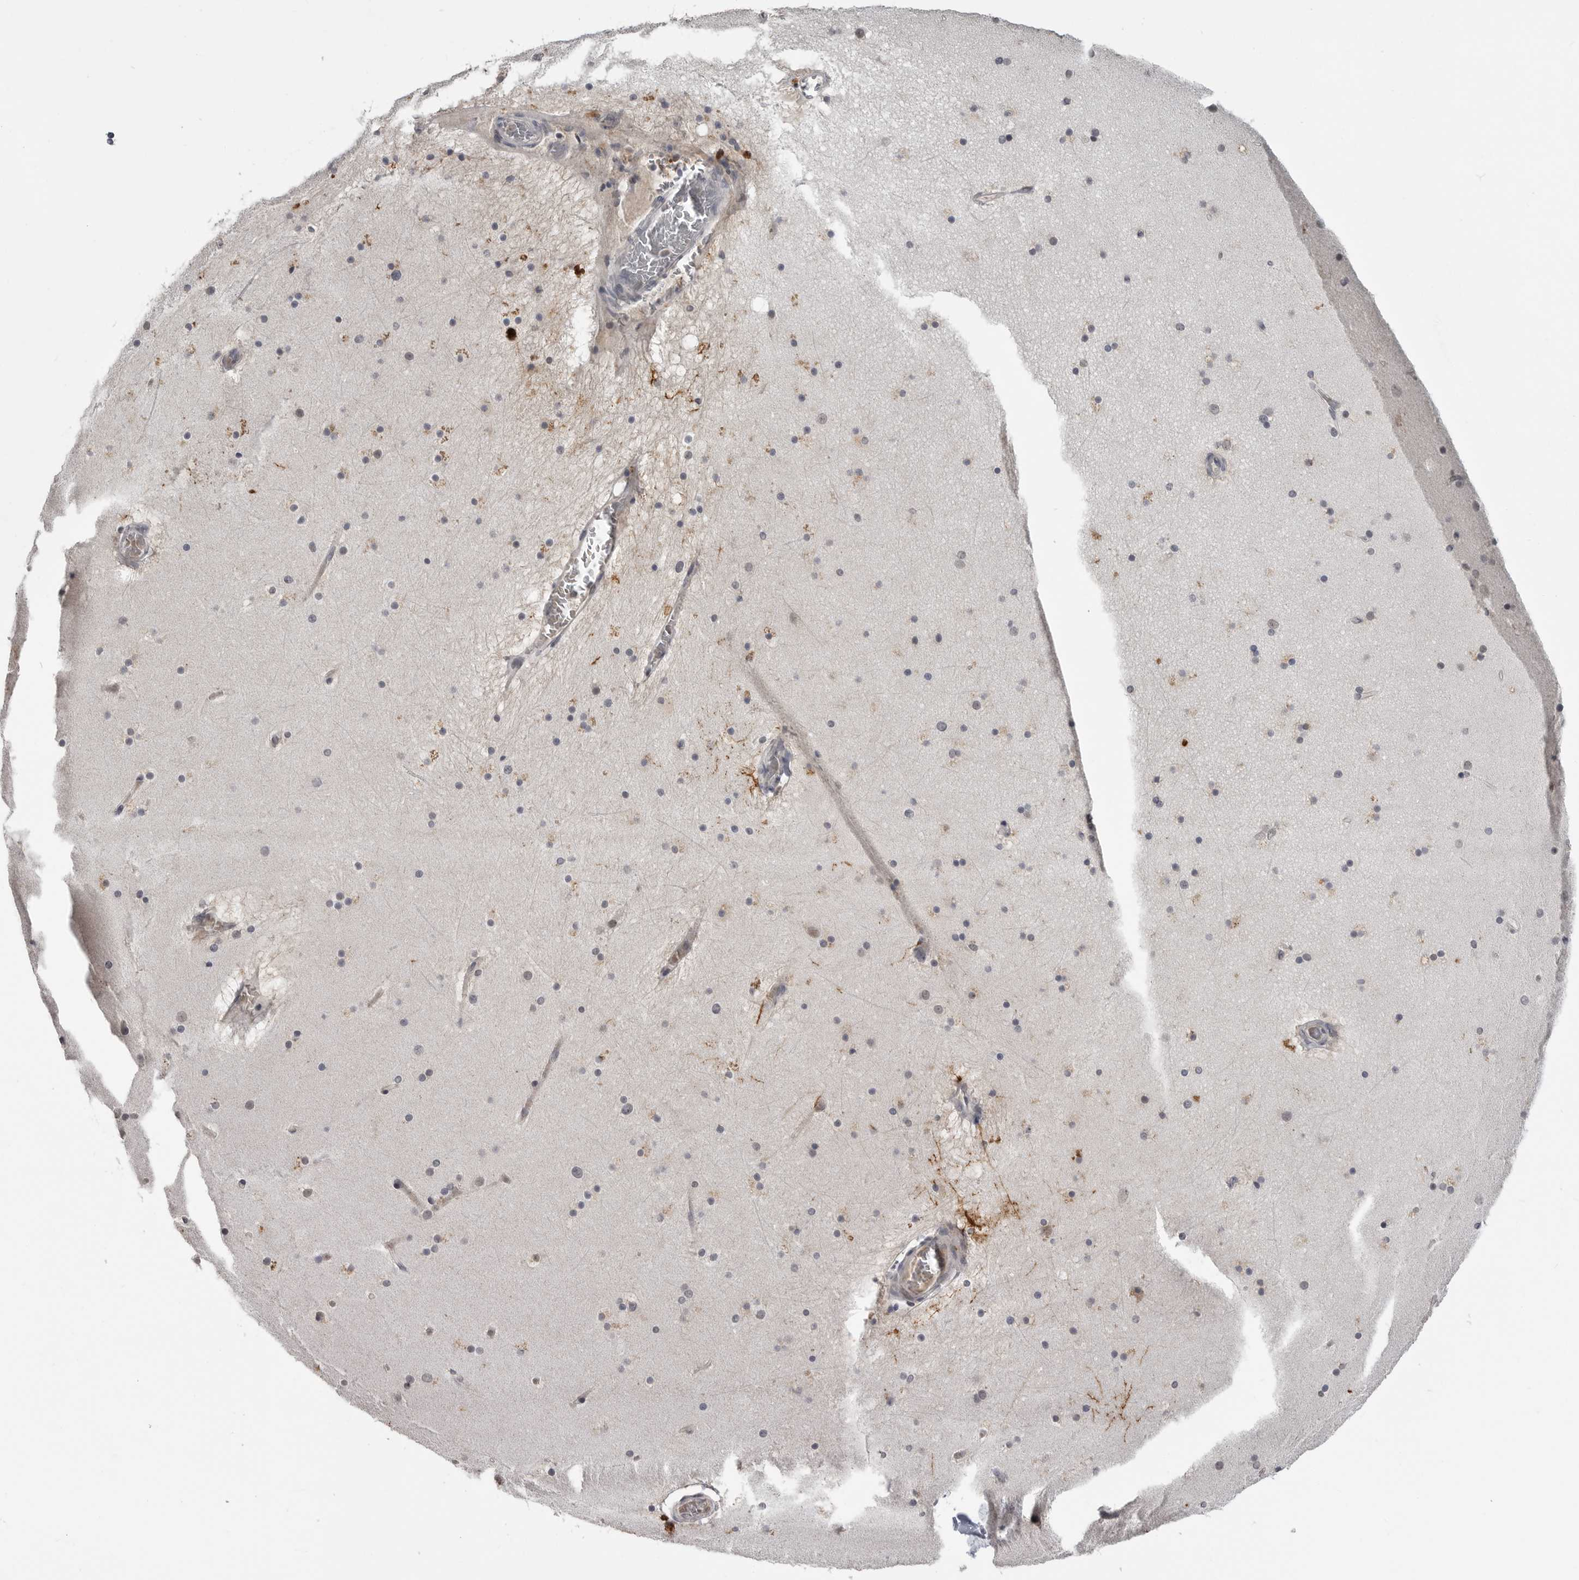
{"staining": {"intensity": "weak", "quantity": "25%-75%", "location": "cytoplasmic/membranous"}, "tissue": "cerebral cortex", "cell_type": "Endothelial cells", "image_type": "normal", "snomed": [{"axis": "morphology", "description": "Normal tissue, NOS"}, {"axis": "topography", "description": "Cerebral cortex"}], "caption": "High-magnification brightfield microscopy of benign cerebral cortex stained with DAB (3,3'-diaminobenzidine) (brown) and counterstained with hematoxylin (blue). endothelial cells exhibit weak cytoplasmic/membranous expression is identified in about25%-75% of cells. The protein is shown in brown color, while the nuclei are stained blue.", "gene": "PLEKHF1", "patient": {"sex": "male", "age": 57}}